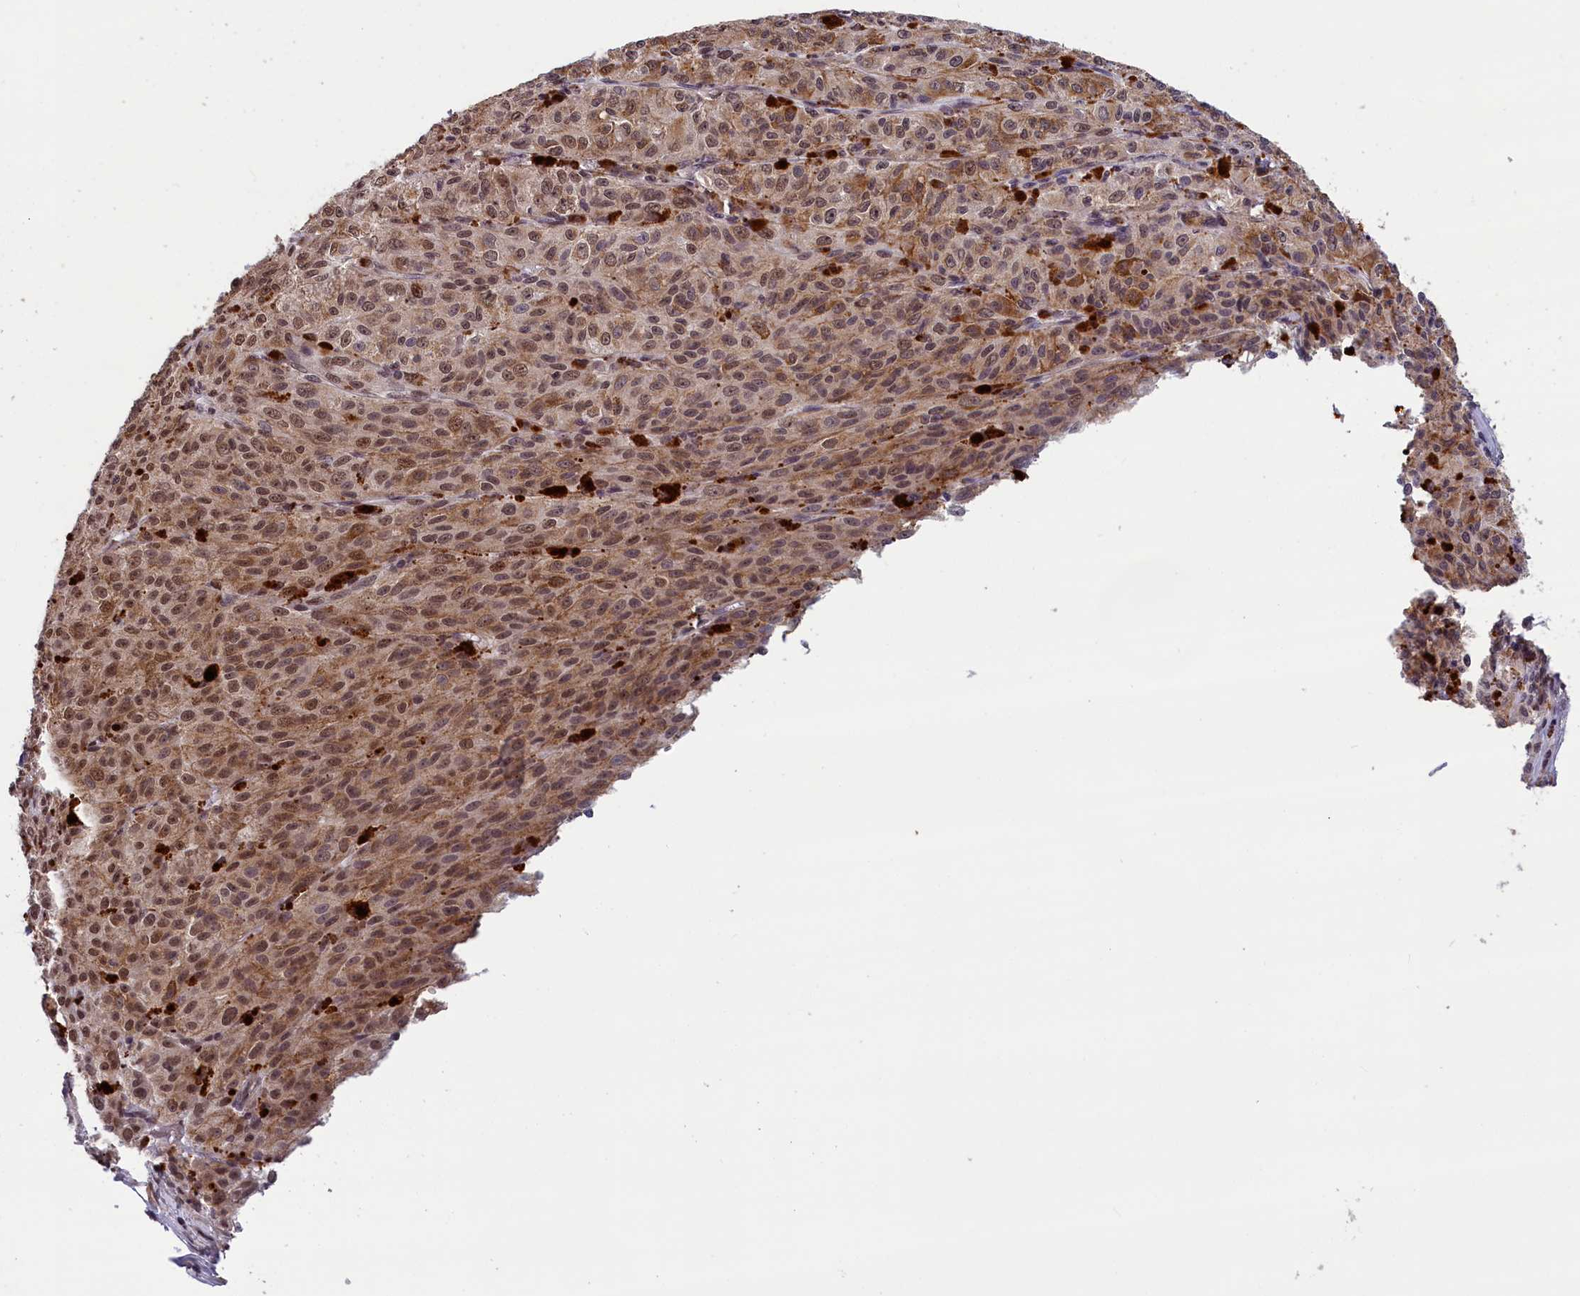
{"staining": {"intensity": "moderate", "quantity": ">75%", "location": "cytoplasmic/membranous,nuclear"}, "tissue": "melanoma", "cell_type": "Tumor cells", "image_type": "cancer", "snomed": [{"axis": "morphology", "description": "Malignant melanoma, NOS"}, {"axis": "topography", "description": "Skin"}], "caption": "Immunohistochemistry (IHC) histopathology image of neoplastic tissue: human melanoma stained using IHC reveals medium levels of moderate protein expression localized specifically in the cytoplasmic/membranous and nuclear of tumor cells, appearing as a cytoplasmic/membranous and nuclear brown color.", "gene": "KCNK6", "patient": {"sex": "female", "age": 52}}